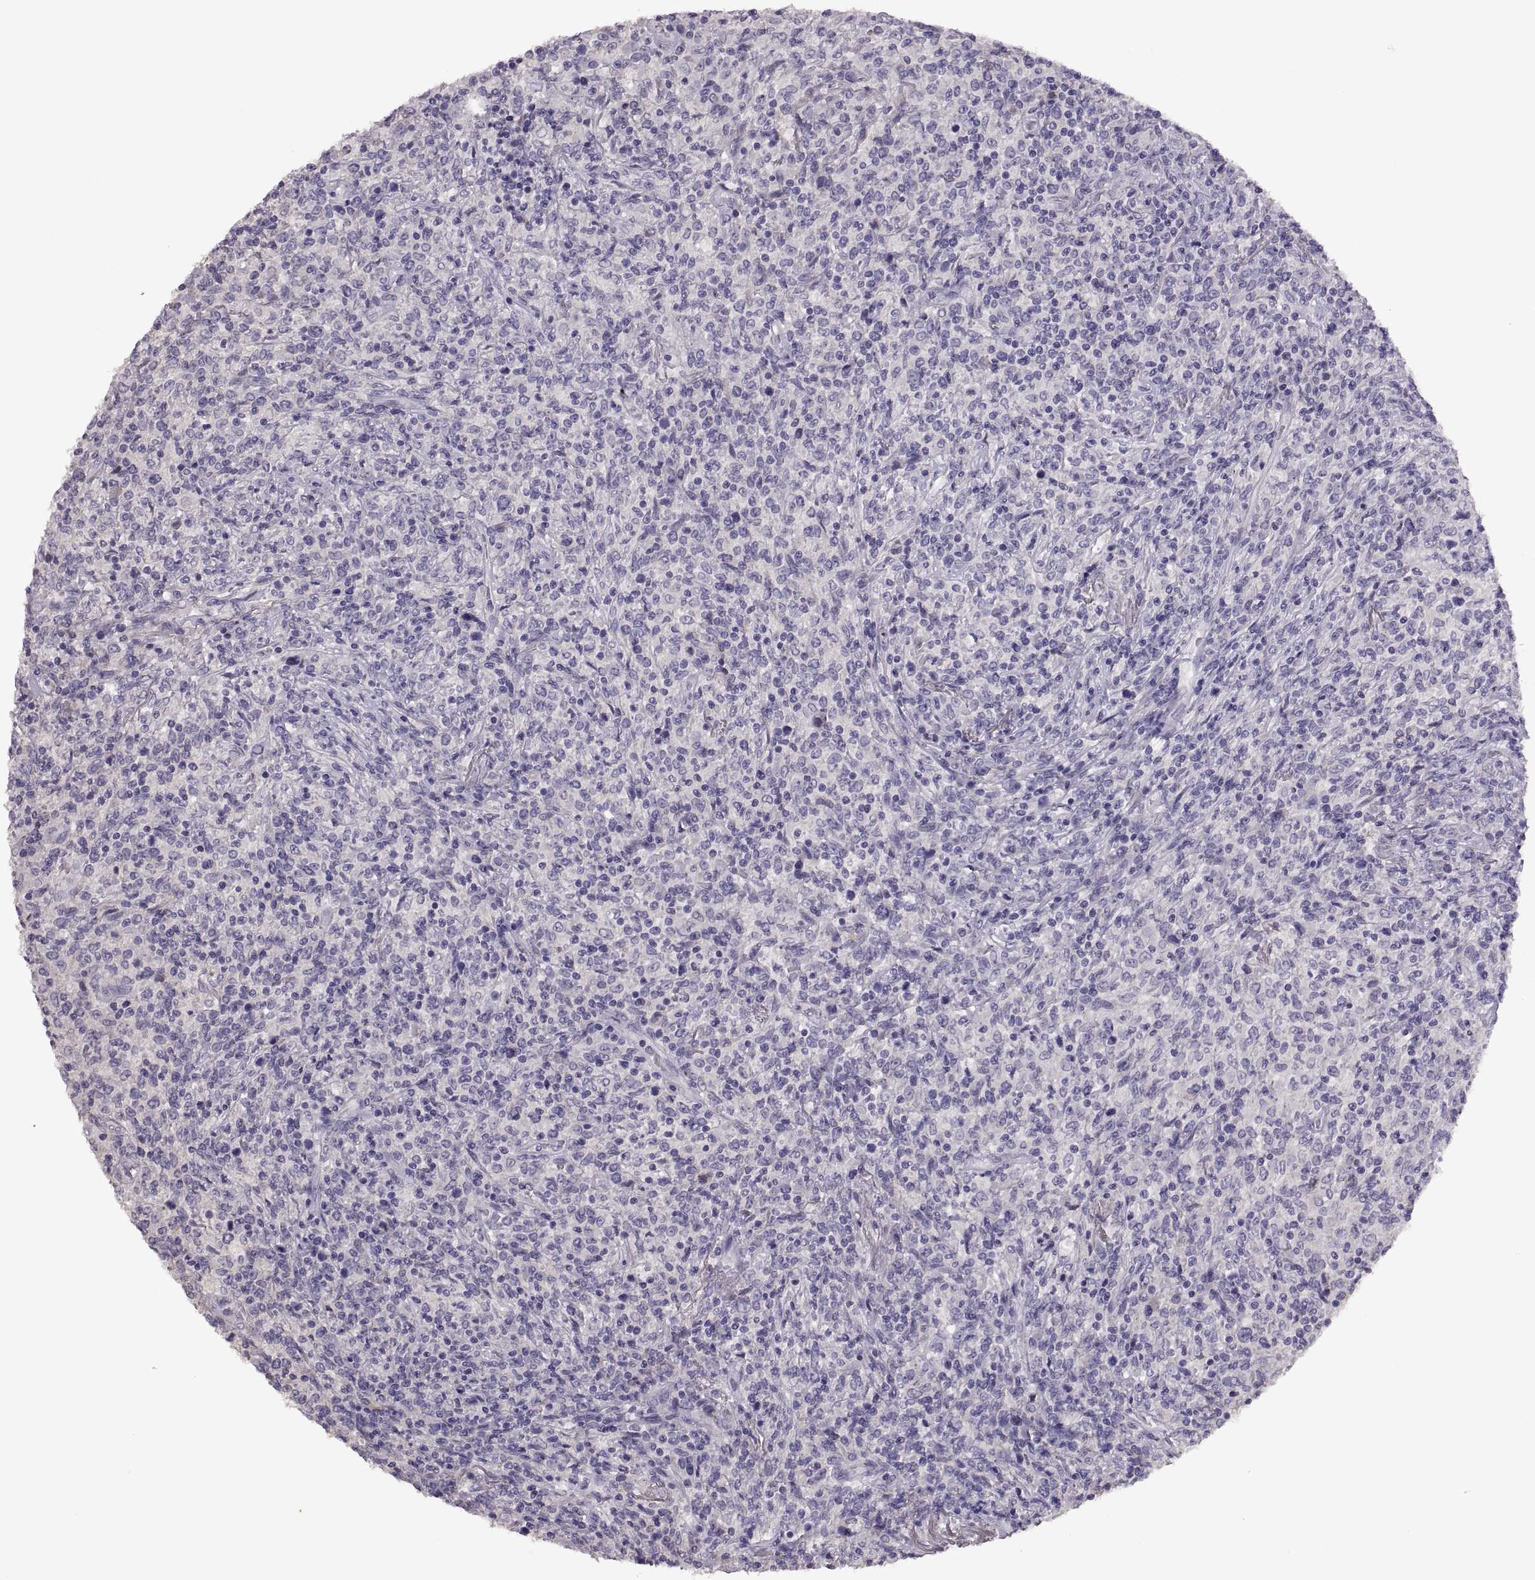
{"staining": {"intensity": "negative", "quantity": "none", "location": "none"}, "tissue": "lymphoma", "cell_type": "Tumor cells", "image_type": "cancer", "snomed": [{"axis": "morphology", "description": "Malignant lymphoma, non-Hodgkin's type, High grade"}, {"axis": "topography", "description": "Lung"}], "caption": "A photomicrograph of lymphoma stained for a protein reveals no brown staining in tumor cells.", "gene": "TBX19", "patient": {"sex": "male", "age": 79}}